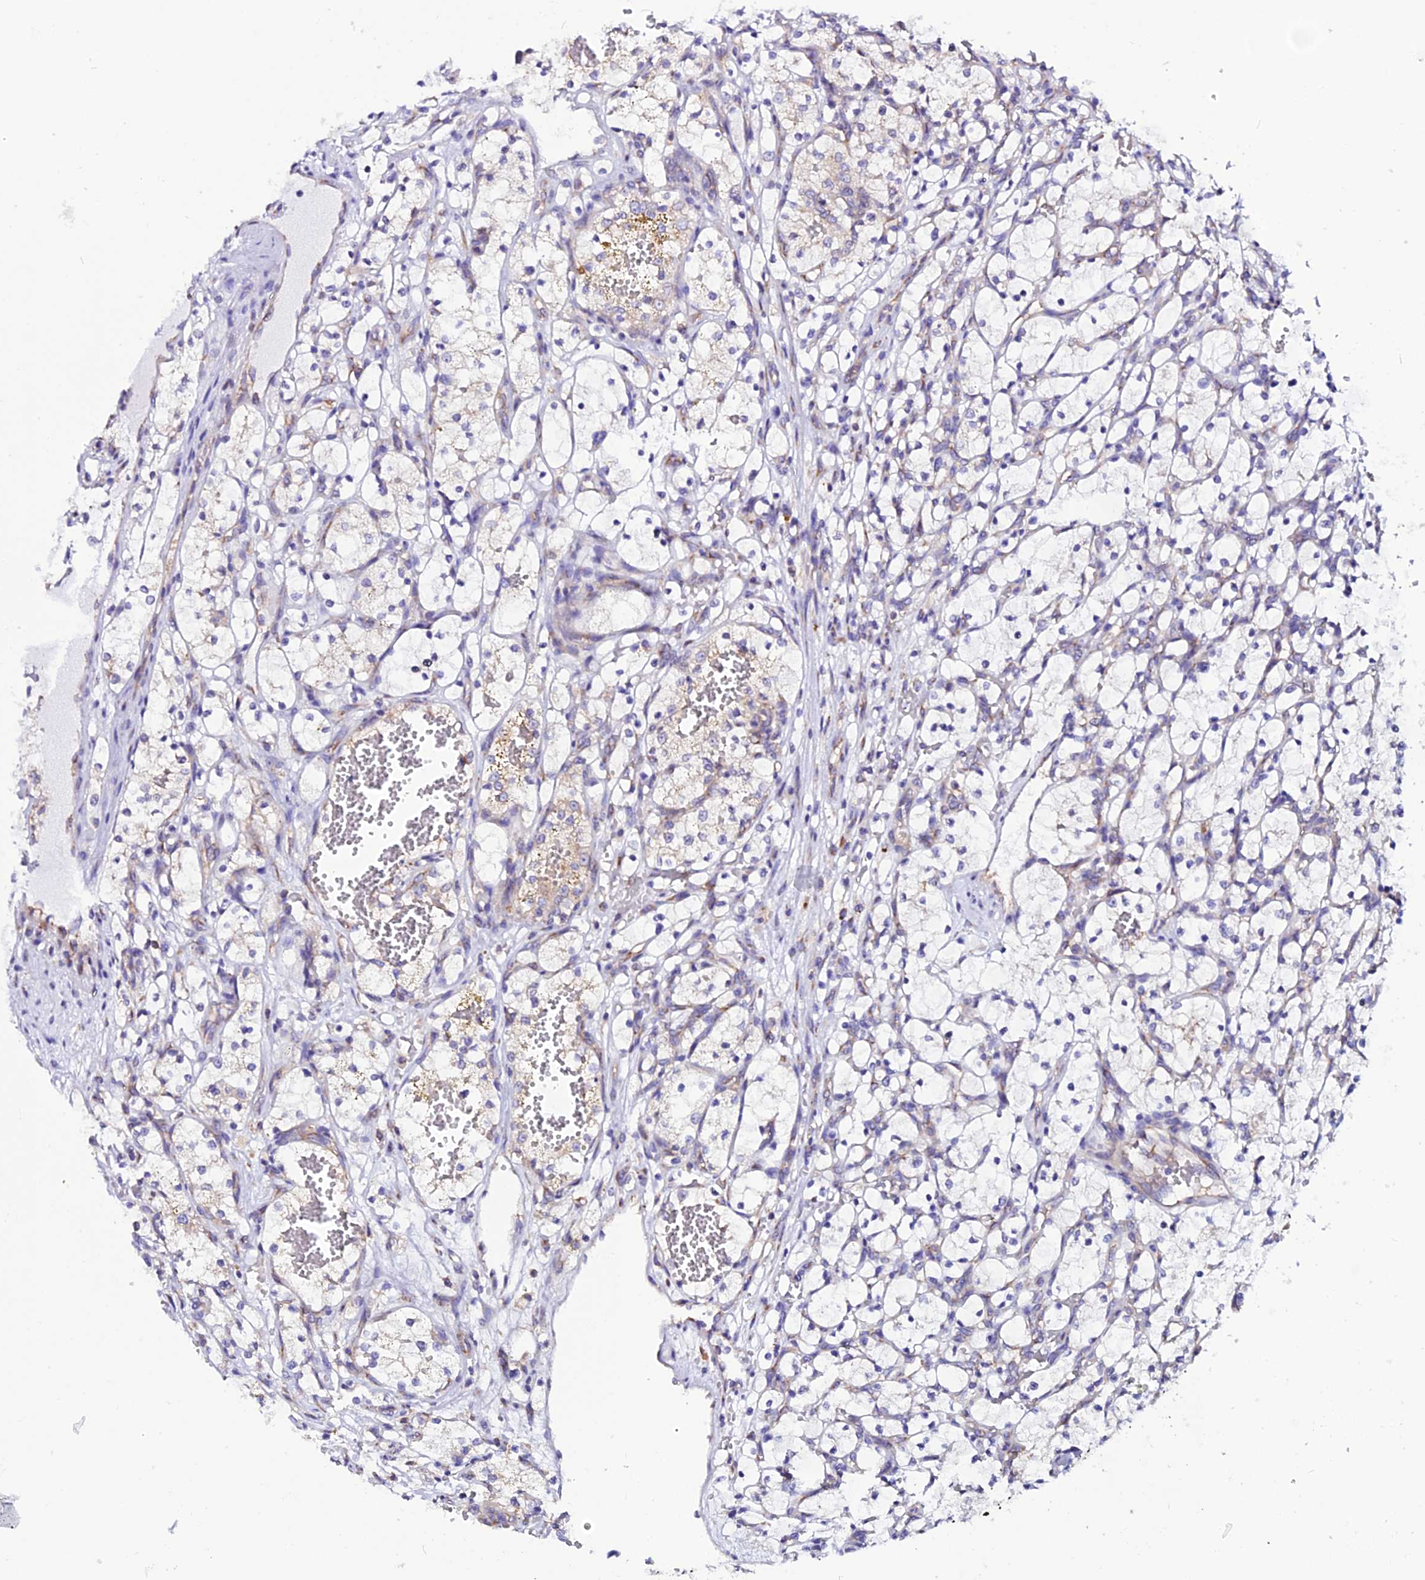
{"staining": {"intensity": "negative", "quantity": "none", "location": "none"}, "tissue": "renal cancer", "cell_type": "Tumor cells", "image_type": "cancer", "snomed": [{"axis": "morphology", "description": "Adenocarcinoma, NOS"}, {"axis": "topography", "description": "Kidney"}], "caption": "Tumor cells show no significant protein expression in adenocarcinoma (renal). (DAB immunohistochemistry with hematoxylin counter stain).", "gene": "EEF1G", "patient": {"sex": "female", "age": 69}}